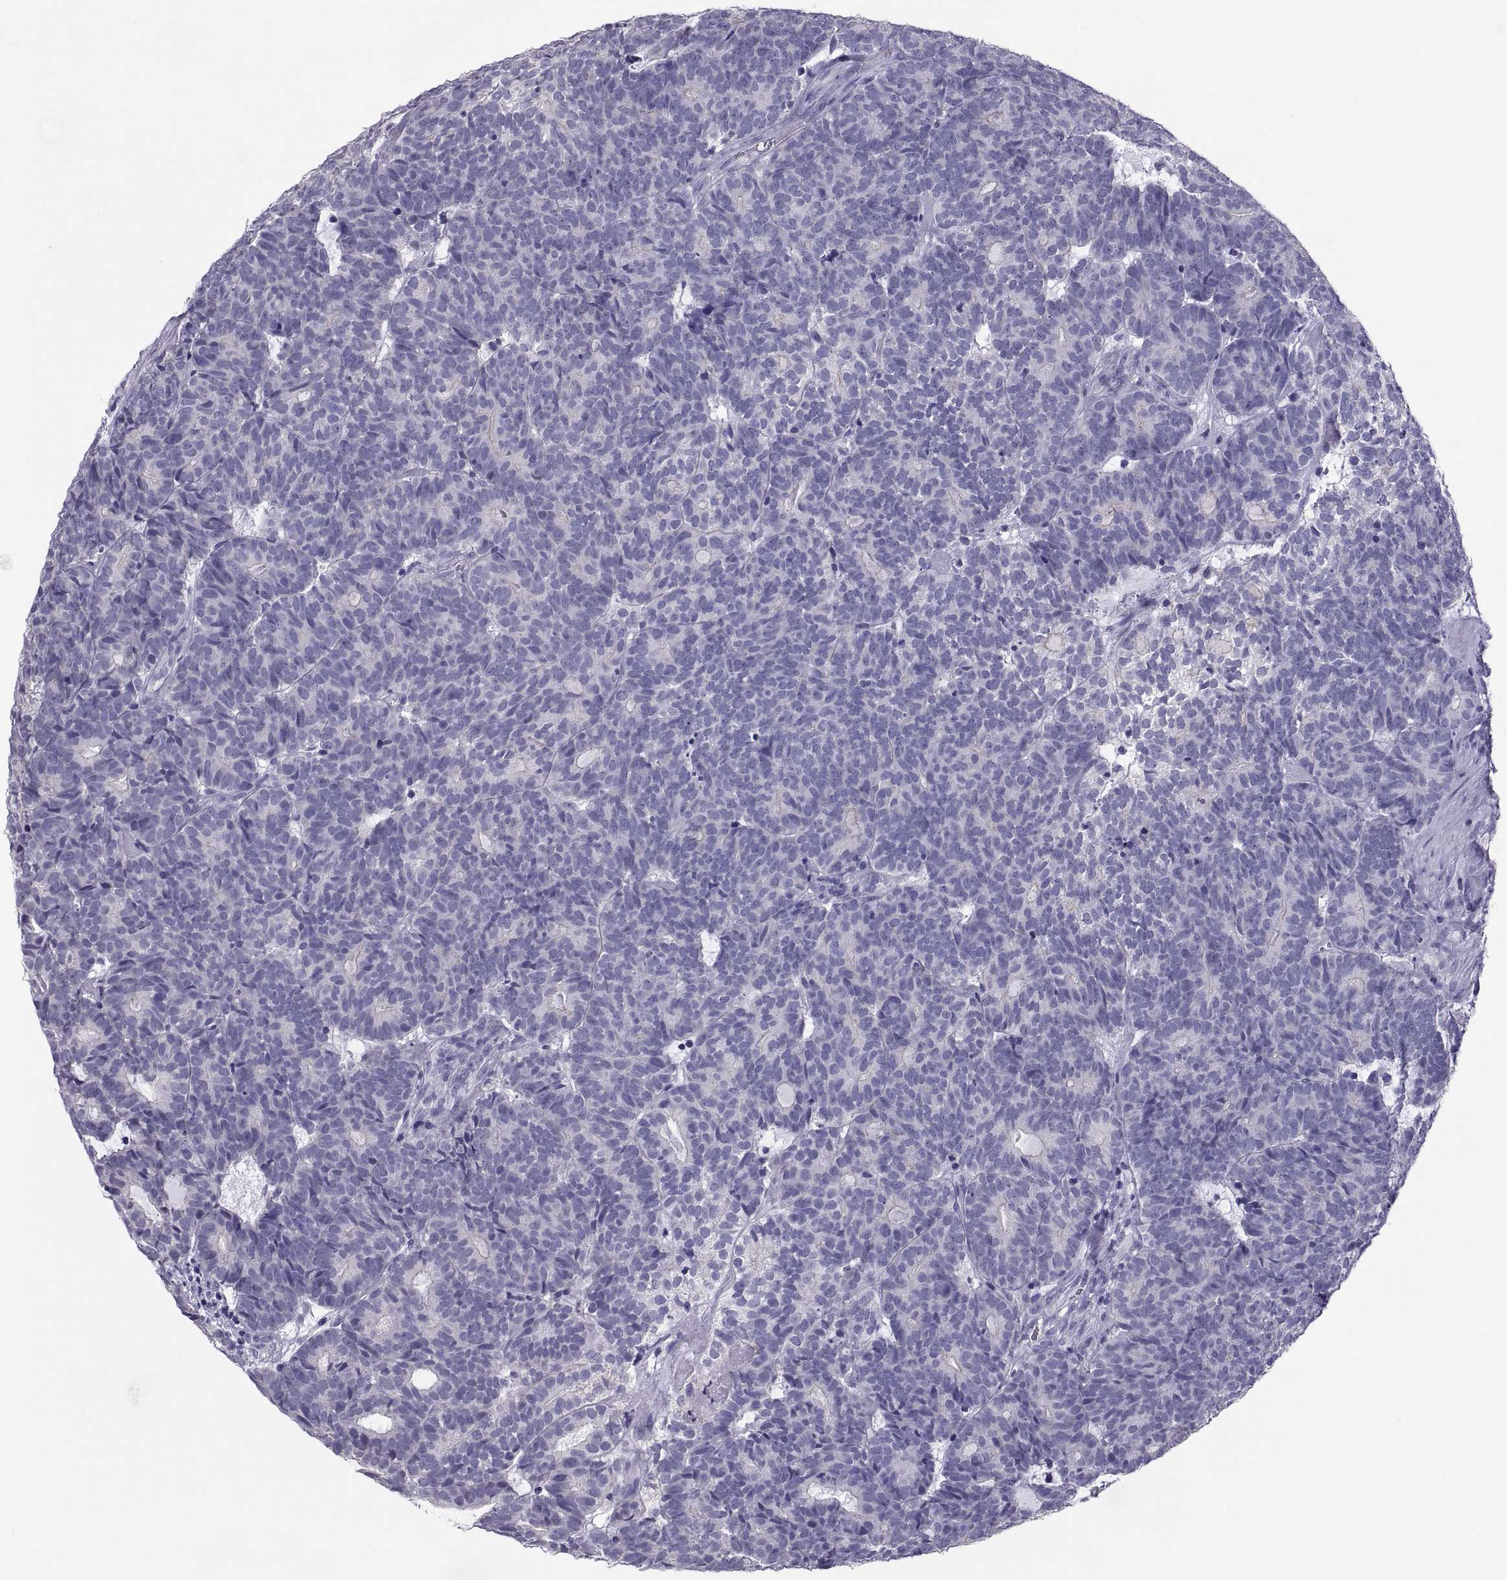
{"staining": {"intensity": "negative", "quantity": "none", "location": "none"}, "tissue": "head and neck cancer", "cell_type": "Tumor cells", "image_type": "cancer", "snomed": [{"axis": "morphology", "description": "Adenocarcinoma, NOS"}, {"axis": "topography", "description": "Head-Neck"}], "caption": "Tumor cells are negative for brown protein staining in head and neck adenocarcinoma.", "gene": "RNASE12", "patient": {"sex": "female", "age": 81}}